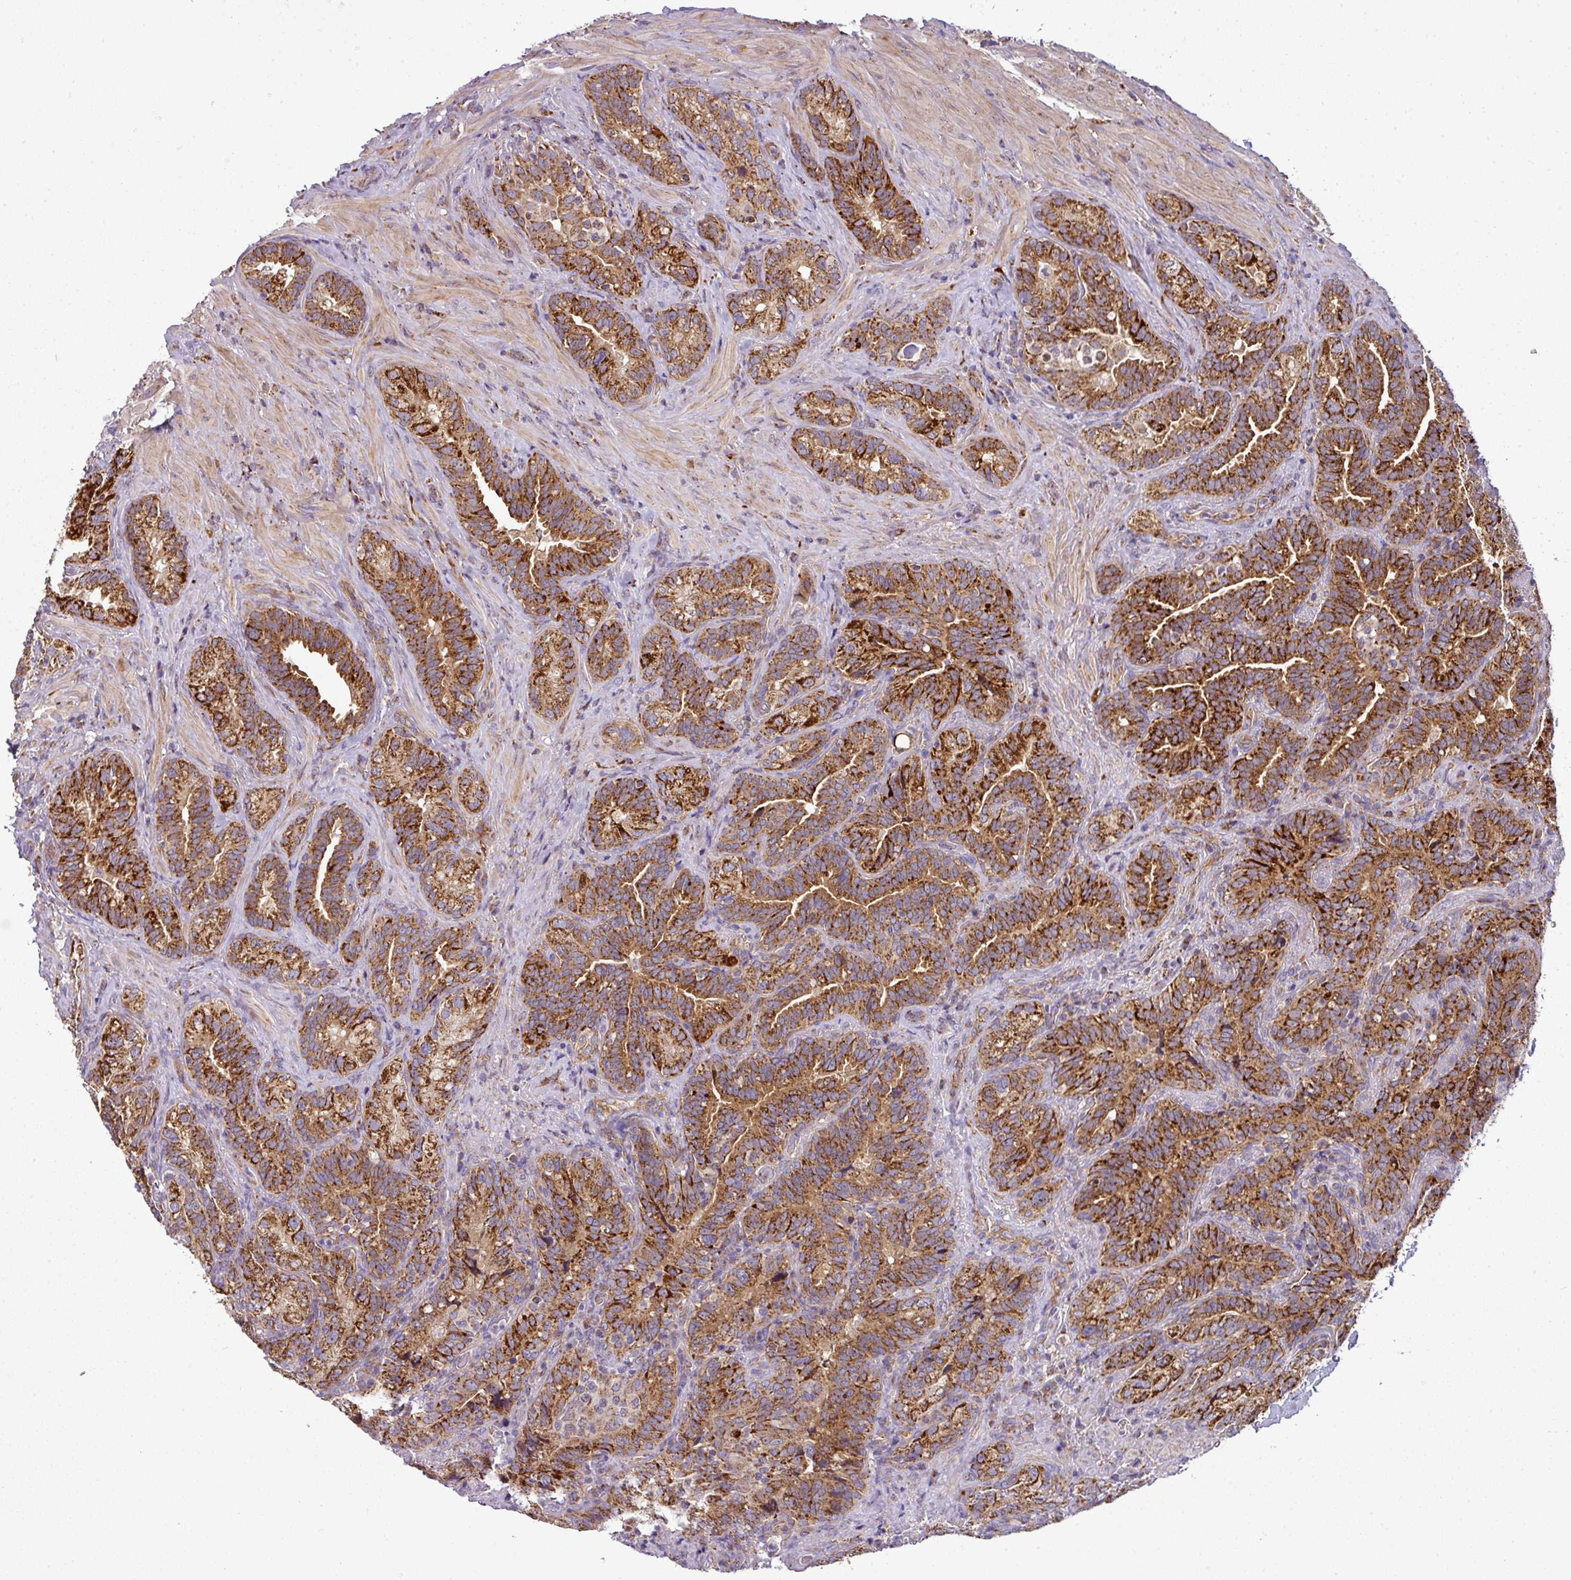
{"staining": {"intensity": "strong", "quantity": ">75%", "location": "cytoplasmic/membranous"}, "tissue": "seminal vesicle", "cell_type": "Glandular cells", "image_type": "normal", "snomed": [{"axis": "morphology", "description": "Normal tissue, NOS"}, {"axis": "topography", "description": "Seminal veicle"}], "caption": "The image exhibits immunohistochemical staining of normal seminal vesicle. There is strong cytoplasmic/membranous staining is identified in approximately >75% of glandular cells.", "gene": "PRELID3B", "patient": {"sex": "male", "age": 68}}